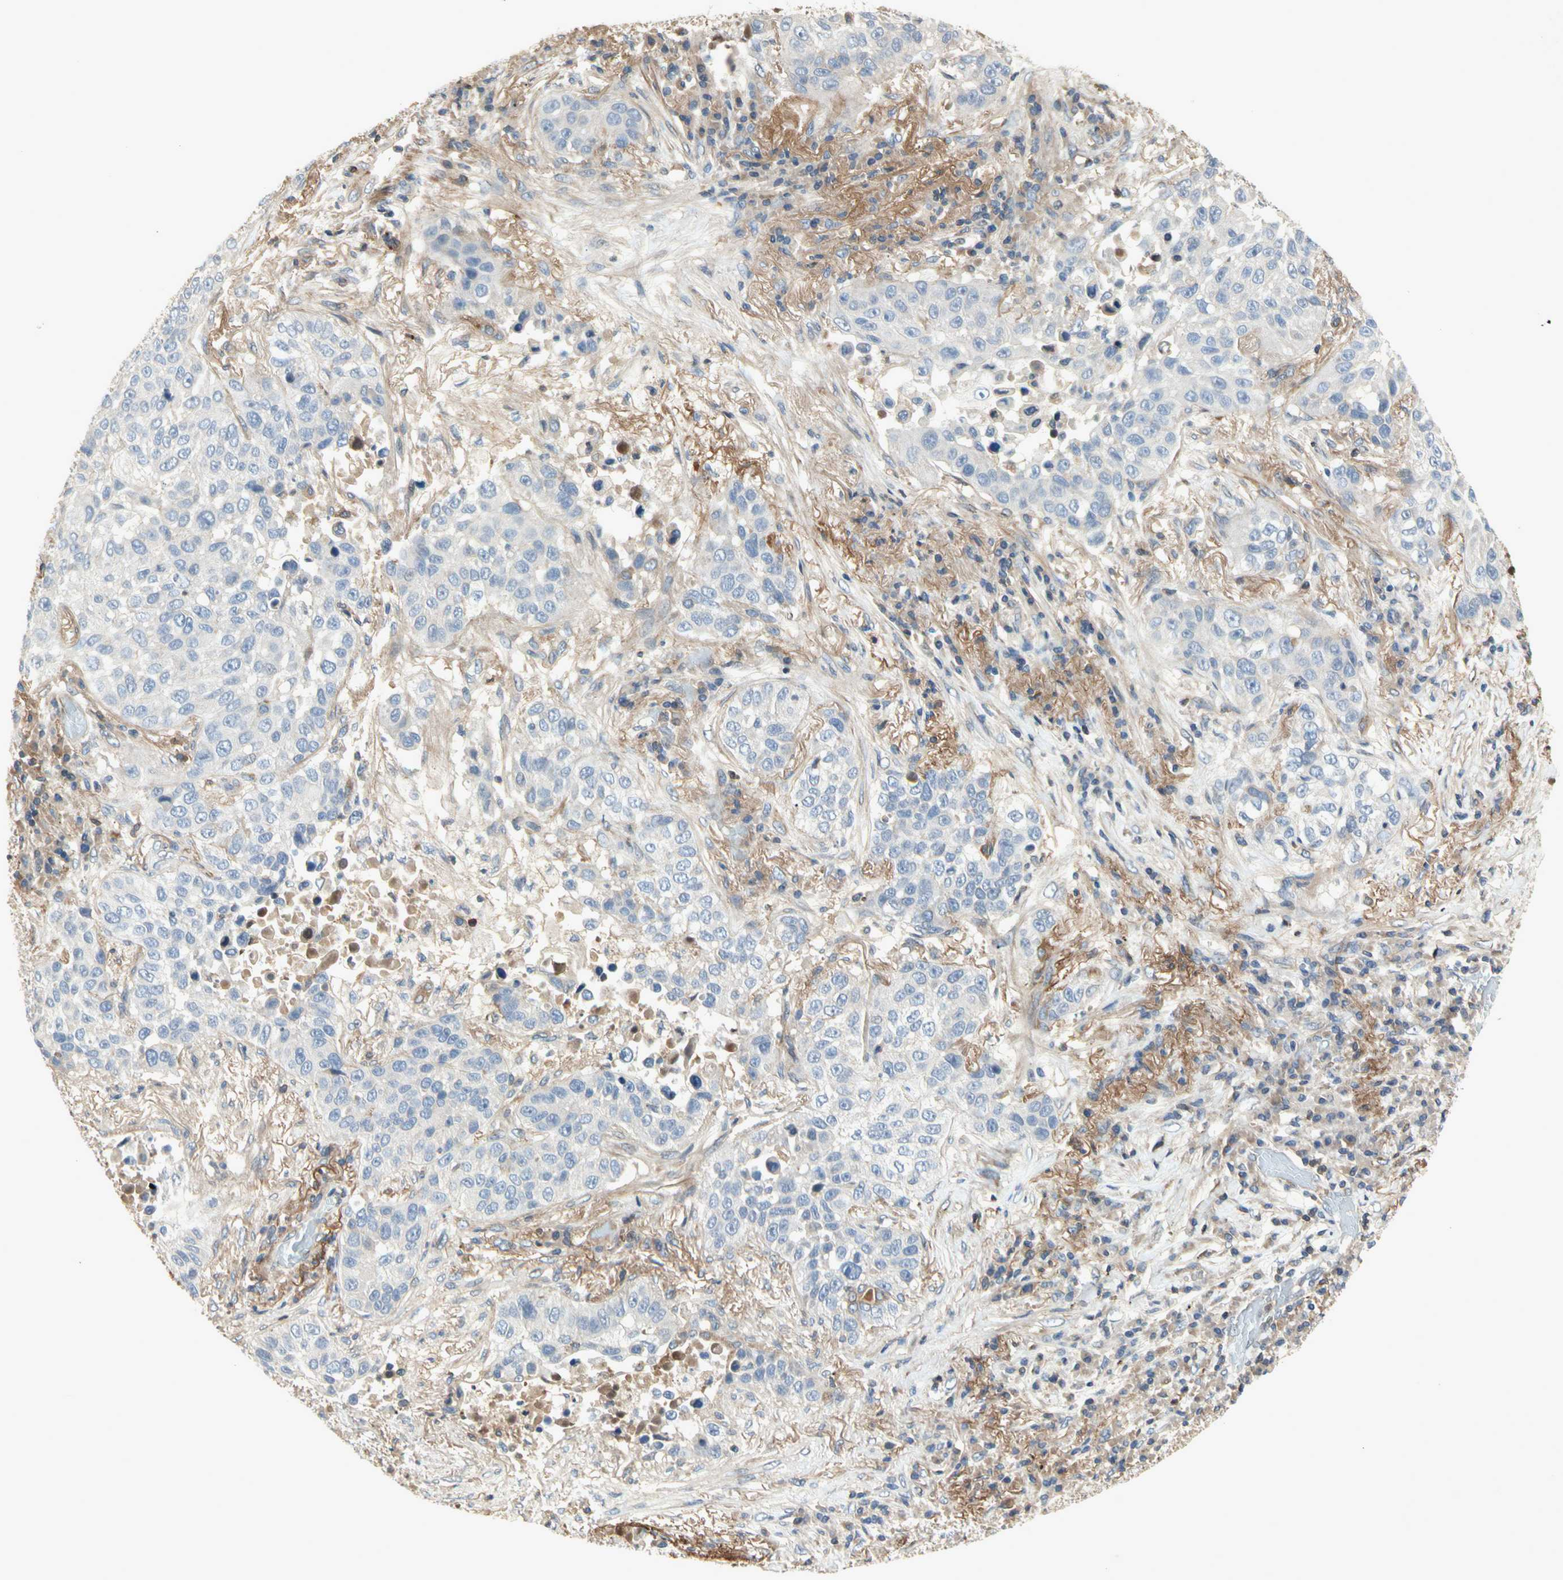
{"staining": {"intensity": "negative", "quantity": "none", "location": "none"}, "tissue": "lung cancer", "cell_type": "Tumor cells", "image_type": "cancer", "snomed": [{"axis": "morphology", "description": "Squamous cell carcinoma, NOS"}, {"axis": "topography", "description": "Lung"}], "caption": "This histopathology image is of lung cancer (squamous cell carcinoma) stained with IHC to label a protein in brown with the nuclei are counter-stained blue. There is no positivity in tumor cells.", "gene": "CRTAC1", "patient": {"sex": "male", "age": 57}}